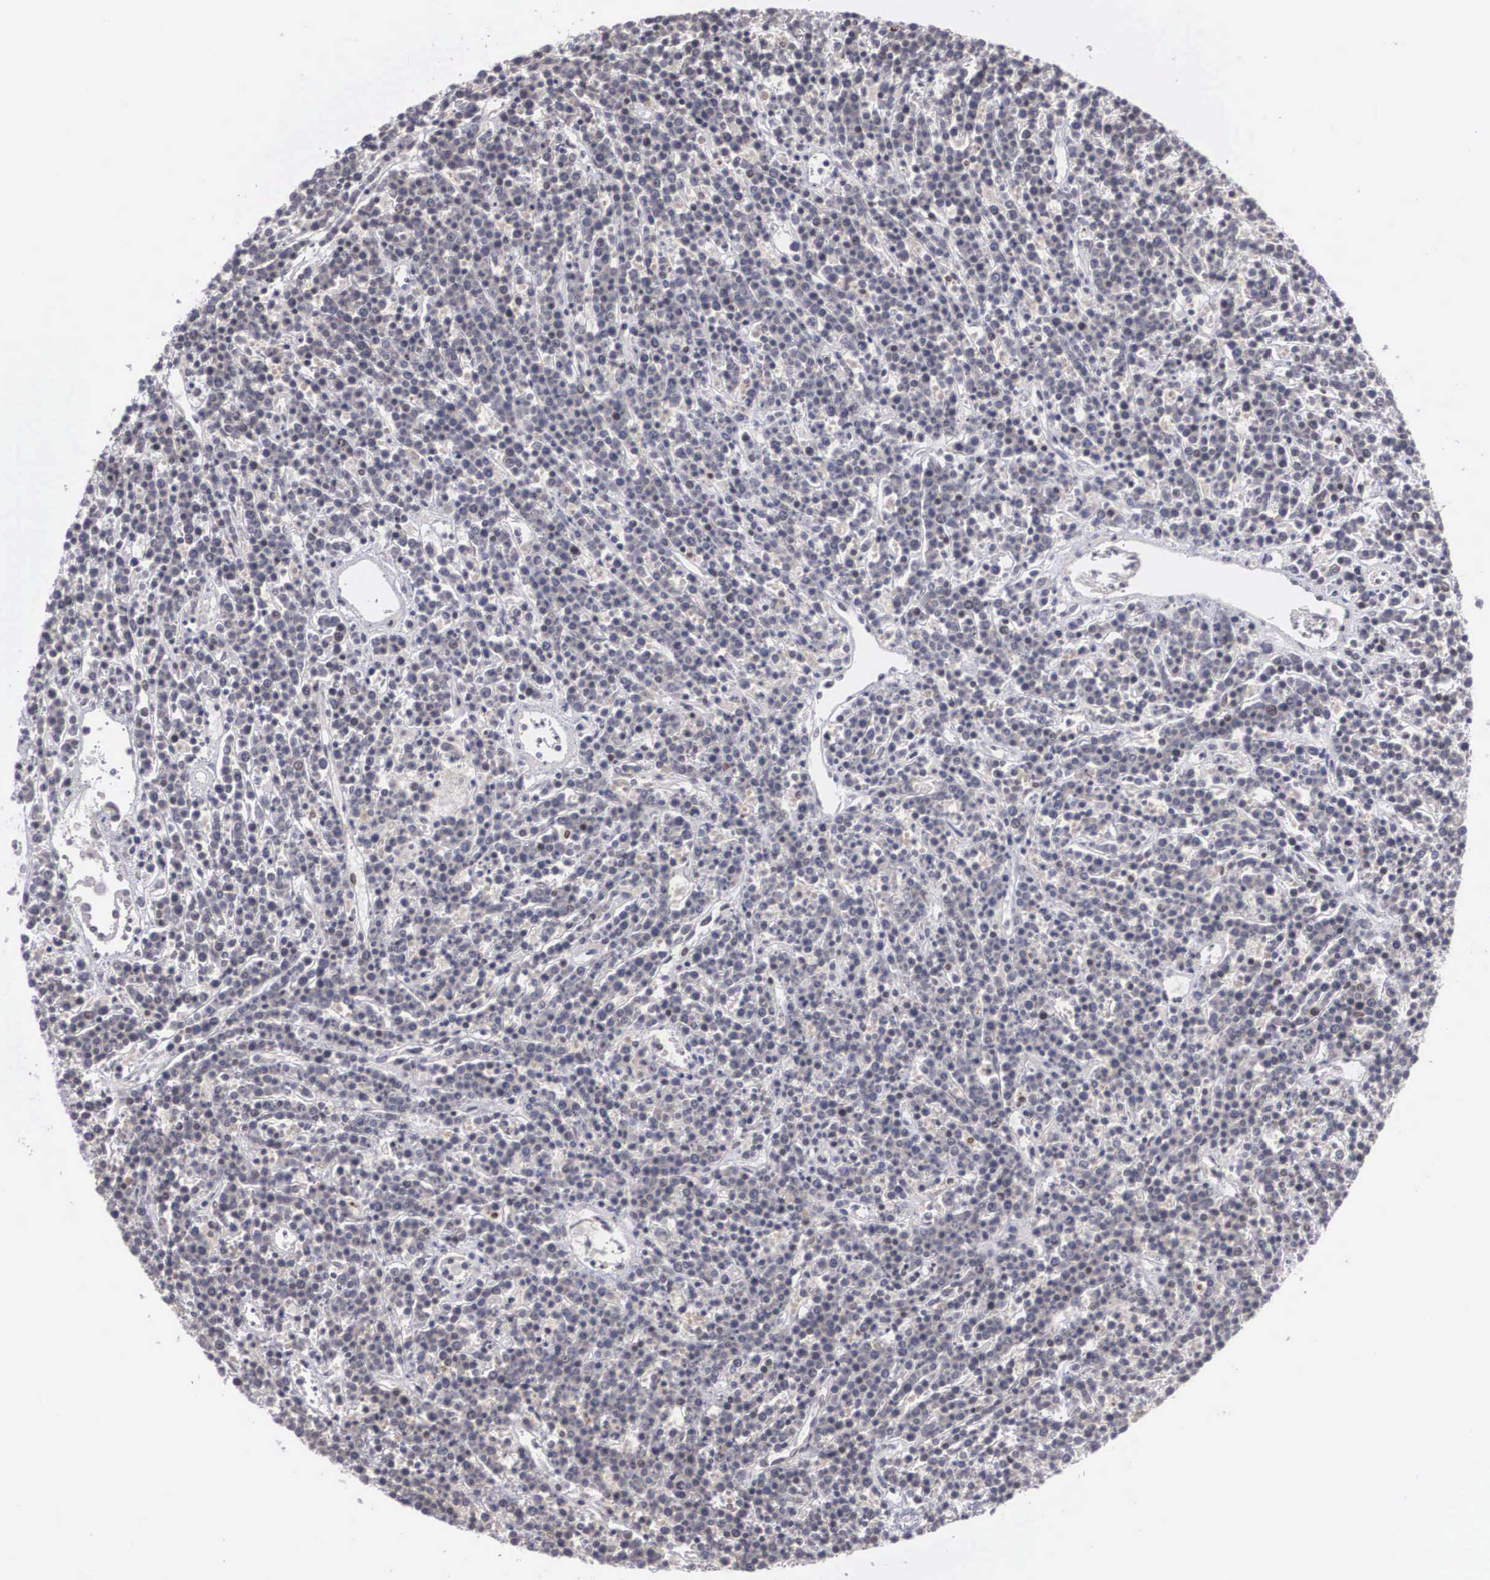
{"staining": {"intensity": "negative", "quantity": "none", "location": "none"}, "tissue": "lymphoma", "cell_type": "Tumor cells", "image_type": "cancer", "snomed": [{"axis": "morphology", "description": "Malignant lymphoma, non-Hodgkin's type, High grade"}, {"axis": "topography", "description": "Ovary"}], "caption": "Histopathology image shows no protein expression in tumor cells of high-grade malignant lymphoma, non-Hodgkin's type tissue.", "gene": "WDR89", "patient": {"sex": "female", "age": 56}}